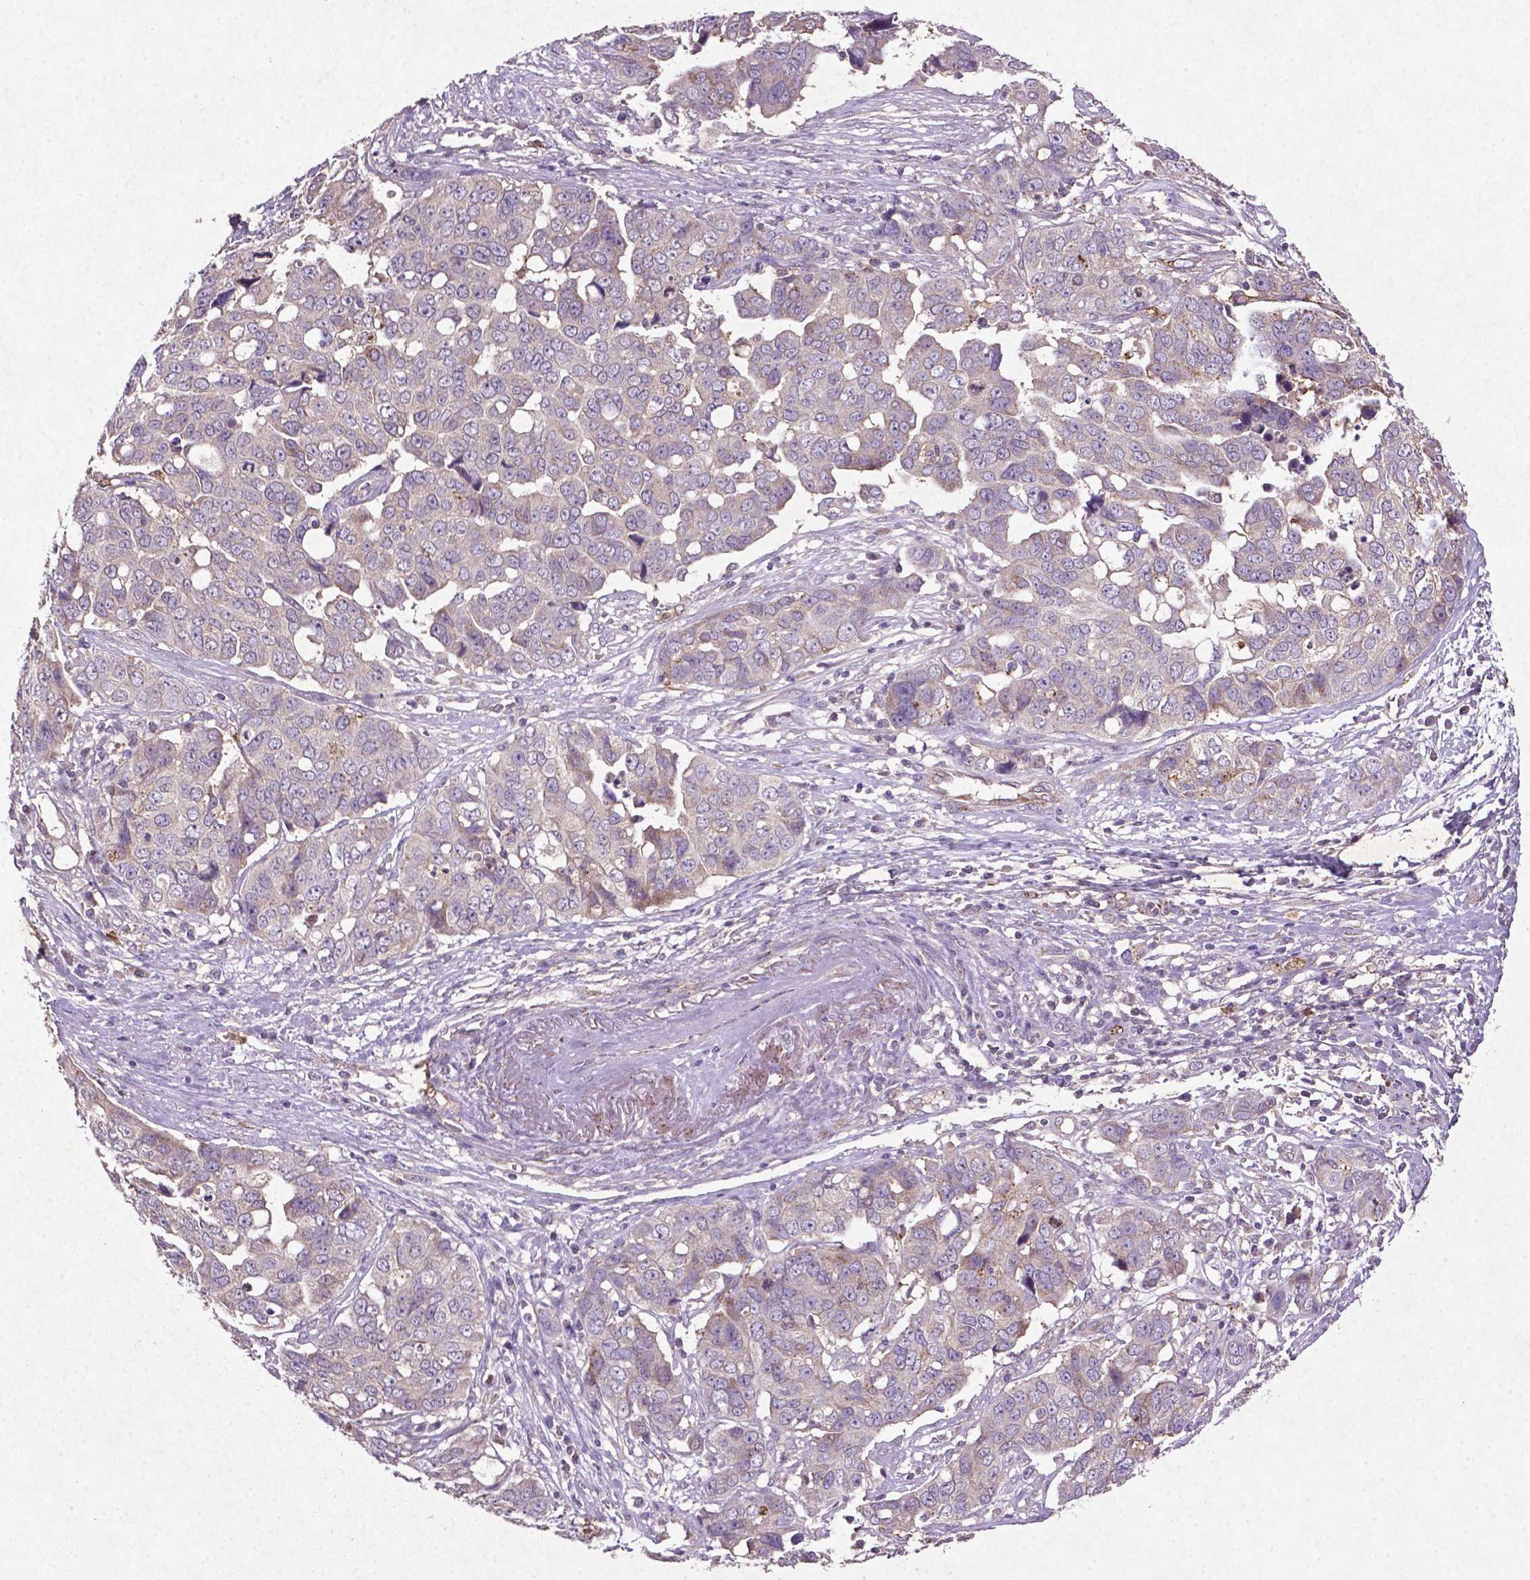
{"staining": {"intensity": "negative", "quantity": "none", "location": "none"}, "tissue": "ovarian cancer", "cell_type": "Tumor cells", "image_type": "cancer", "snomed": [{"axis": "morphology", "description": "Carcinoma, endometroid"}, {"axis": "topography", "description": "Ovary"}], "caption": "Tumor cells are negative for protein expression in human ovarian cancer (endometroid carcinoma). Brightfield microscopy of immunohistochemistry stained with DAB (brown) and hematoxylin (blue), captured at high magnification.", "gene": "MTOR", "patient": {"sex": "female", "age": 78}}